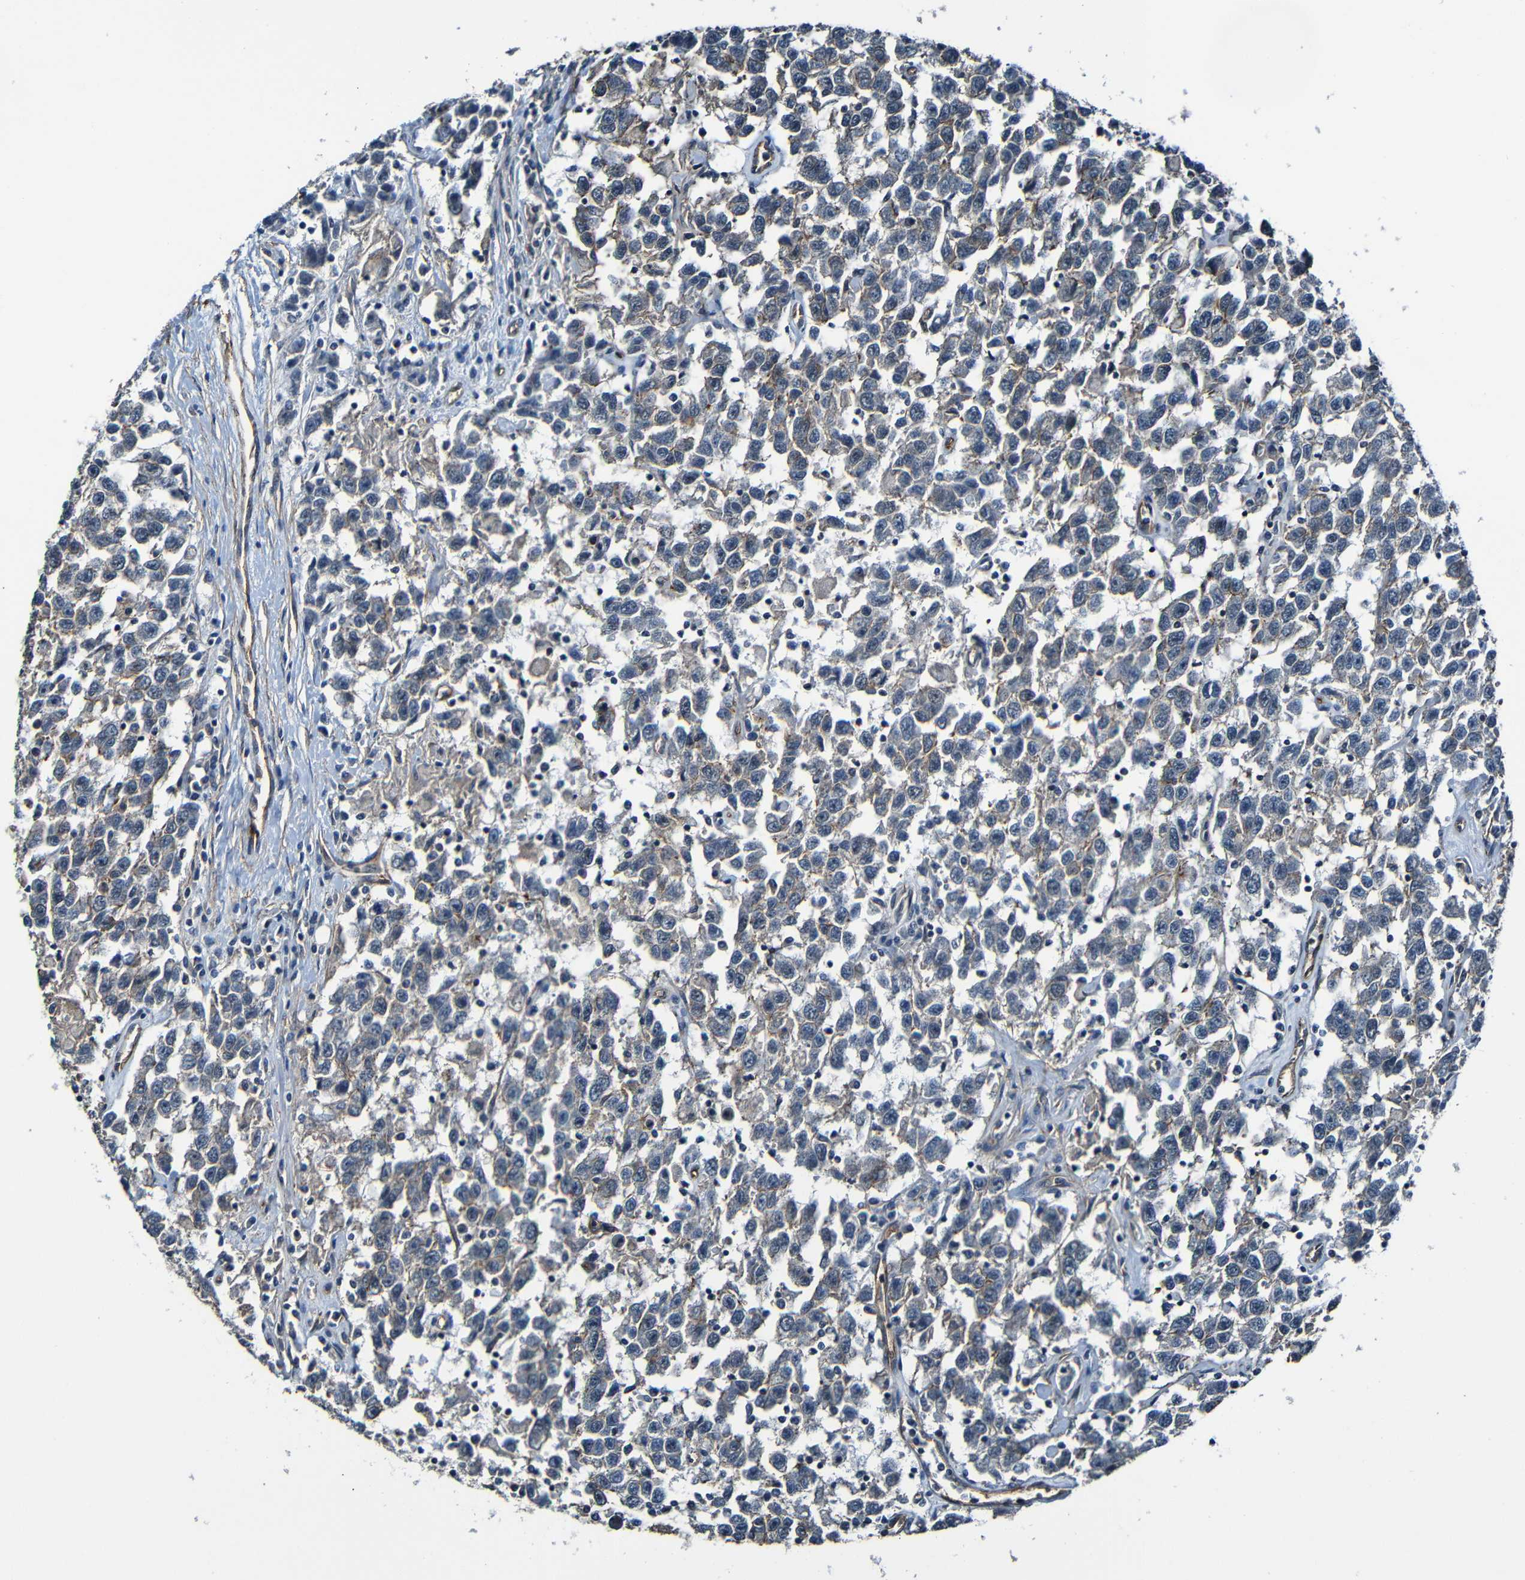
{"staining": {"intensity": "weak", "quantity": "<25%", "location": "cytoplasmic/membranous"}, "tissue": "testis cancer", "cell_type": "Tumor cells", "image_type": "cancer", "snomed": [{"axis": "morphology", "description": "Seminoma, NOS"}, {"axis": "topography", "description": "Testis"}], "caption": "Immunohistochemistry (IHC) image of neoplastic tissue: testis cancer (seminoma) stained with DAB displays no significant protein positivity in tumor cells.", "gene": "LGR5", "patient": {"sex": "male", "age": 41}}